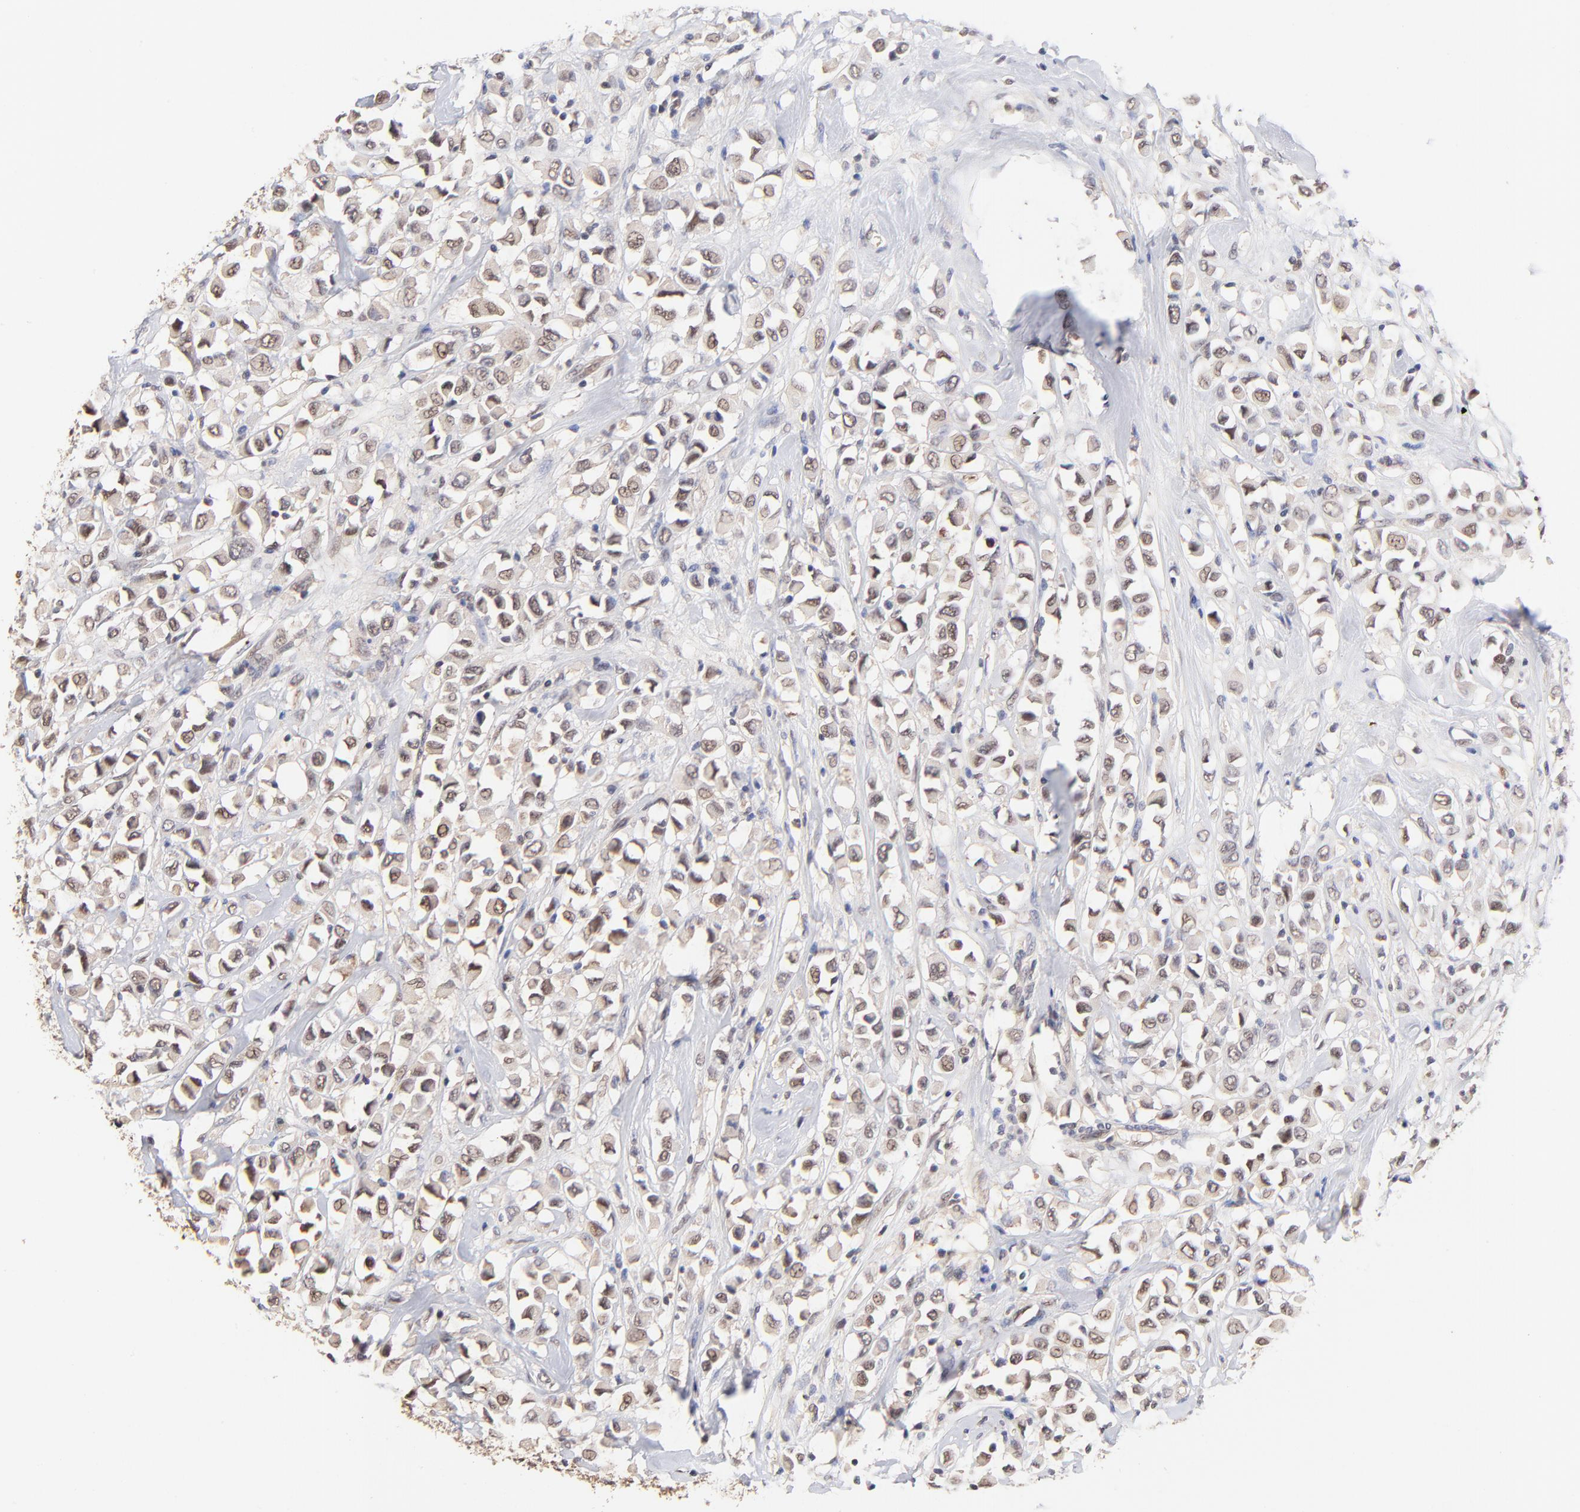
{"staining": {"intensity": "weak", "quantity": "25%-75%", "location": "nuclear"}, "tissue": "breast cancer", "cell_type": "Tumor cells", "image_type": "cancer", "snomed": [{"axis": "morphology", "description": "Duct carcinoma"}, {"axis": "topography", "description": "Breast"}], "caption": "The immunohistochemical stain highlights weak nuclear positivity in tumor cells of breast intraductal carcinoma tissue. The protein is shown in brown color, while the nuclei are stained blue.", "gene": "PSMC4", "patient": {"sex": "female", "age": 61}}